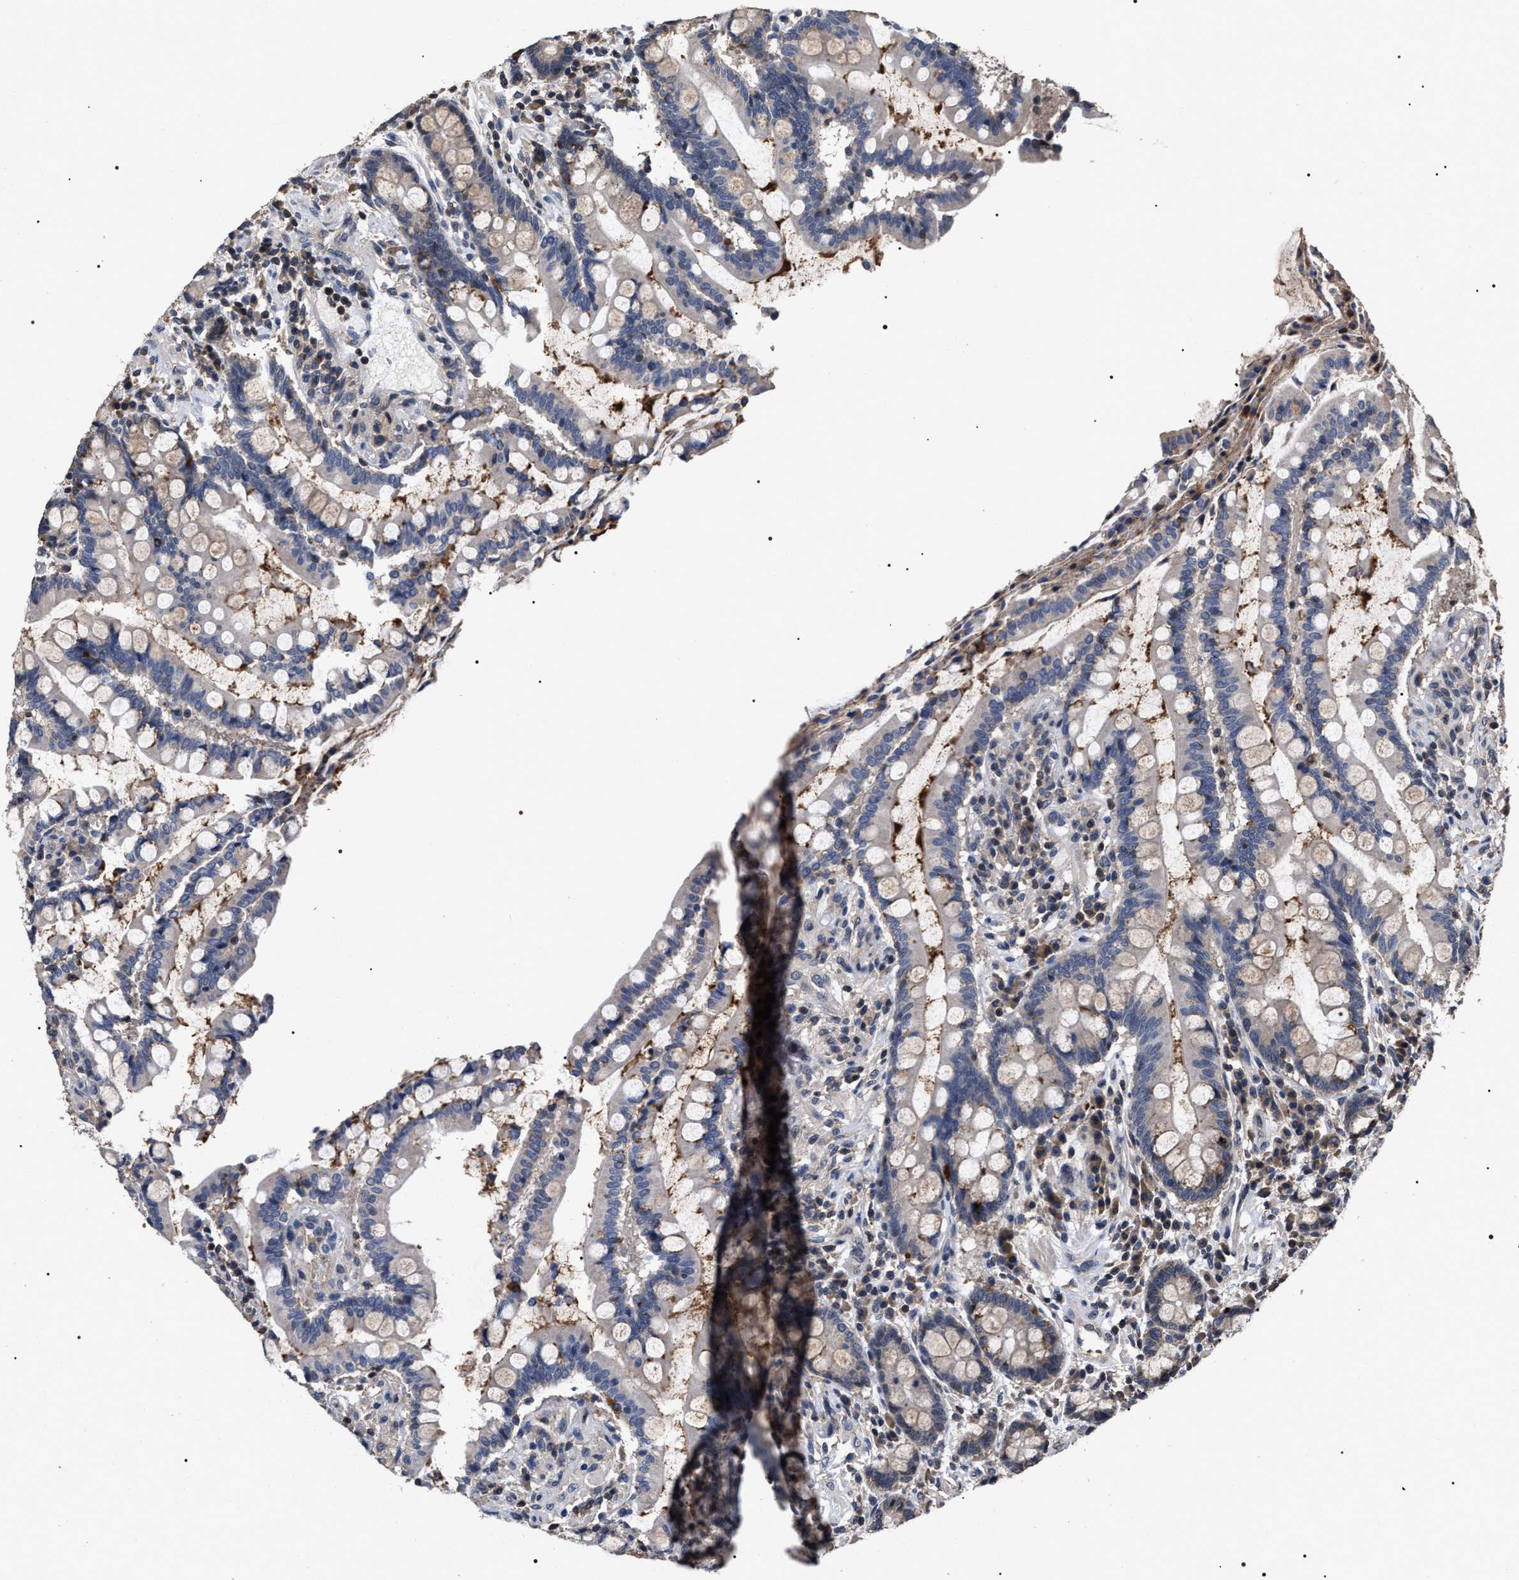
{"staining": {"intensity": "weak", "quantity": "25%-75%", "location": "cytoplasmic/membranous"}, "tissue": "colon", "cell_type": "Endothelial cells", "image_type": "normal", "snomed": [{"axis": "morphology", "description": "Normal tissue, NOS"}, {"axis": "topography", "description": "Colon"}], "caption": "Protein expression analysis of benign colon exhibits weak cytoplasmic/membranous positivity in about 25%-75% of endothelial cells. The protein of interest is stained brown, and the nuclei are stained in blue (DAB (3,3'-diaminobenzidine) IHC with brightfield microscopy, high magnification).", "gene": "UPF3A", "patient": {"sex": "male", "age": 73}}